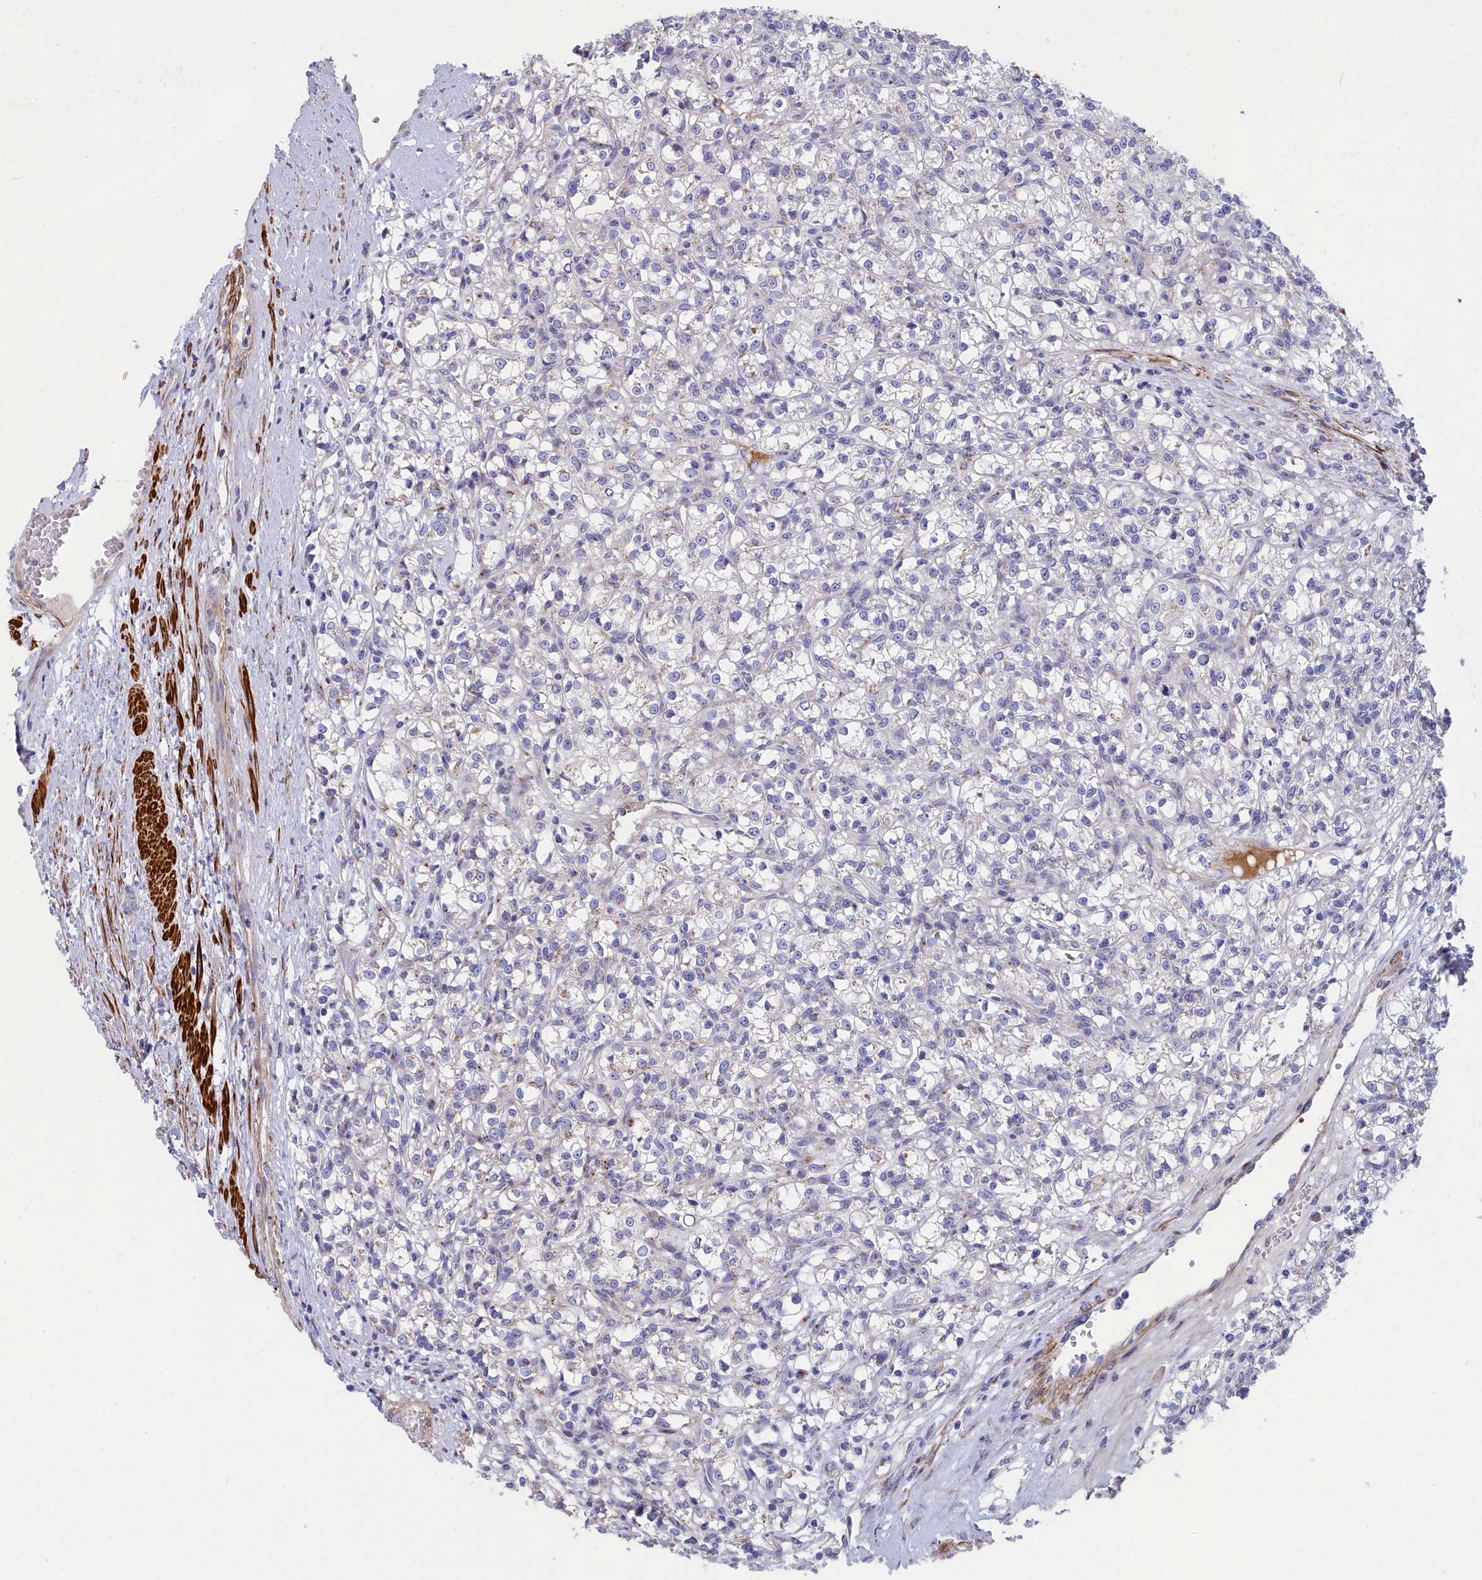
{"staining": {"intensity": "weak", "quantity": "<25%", "location": "cytoplasmic/membranous"}, "tissue": "renal cancer", "cell_type": "Tumor cells", "image_type": "cancer", "snomed": [{"axis": "morphology", "description": "Adenocarcinoma, NOS"}, {"axis": "topography", "description": "Kidney"}], "caption": "The IHC histopathology image has no significant positivity in tumor cells of adenocarcinoma (renal) tissue.", "gene": "TUBGCP4", "patient": {"sex": "female", "age": 59}}